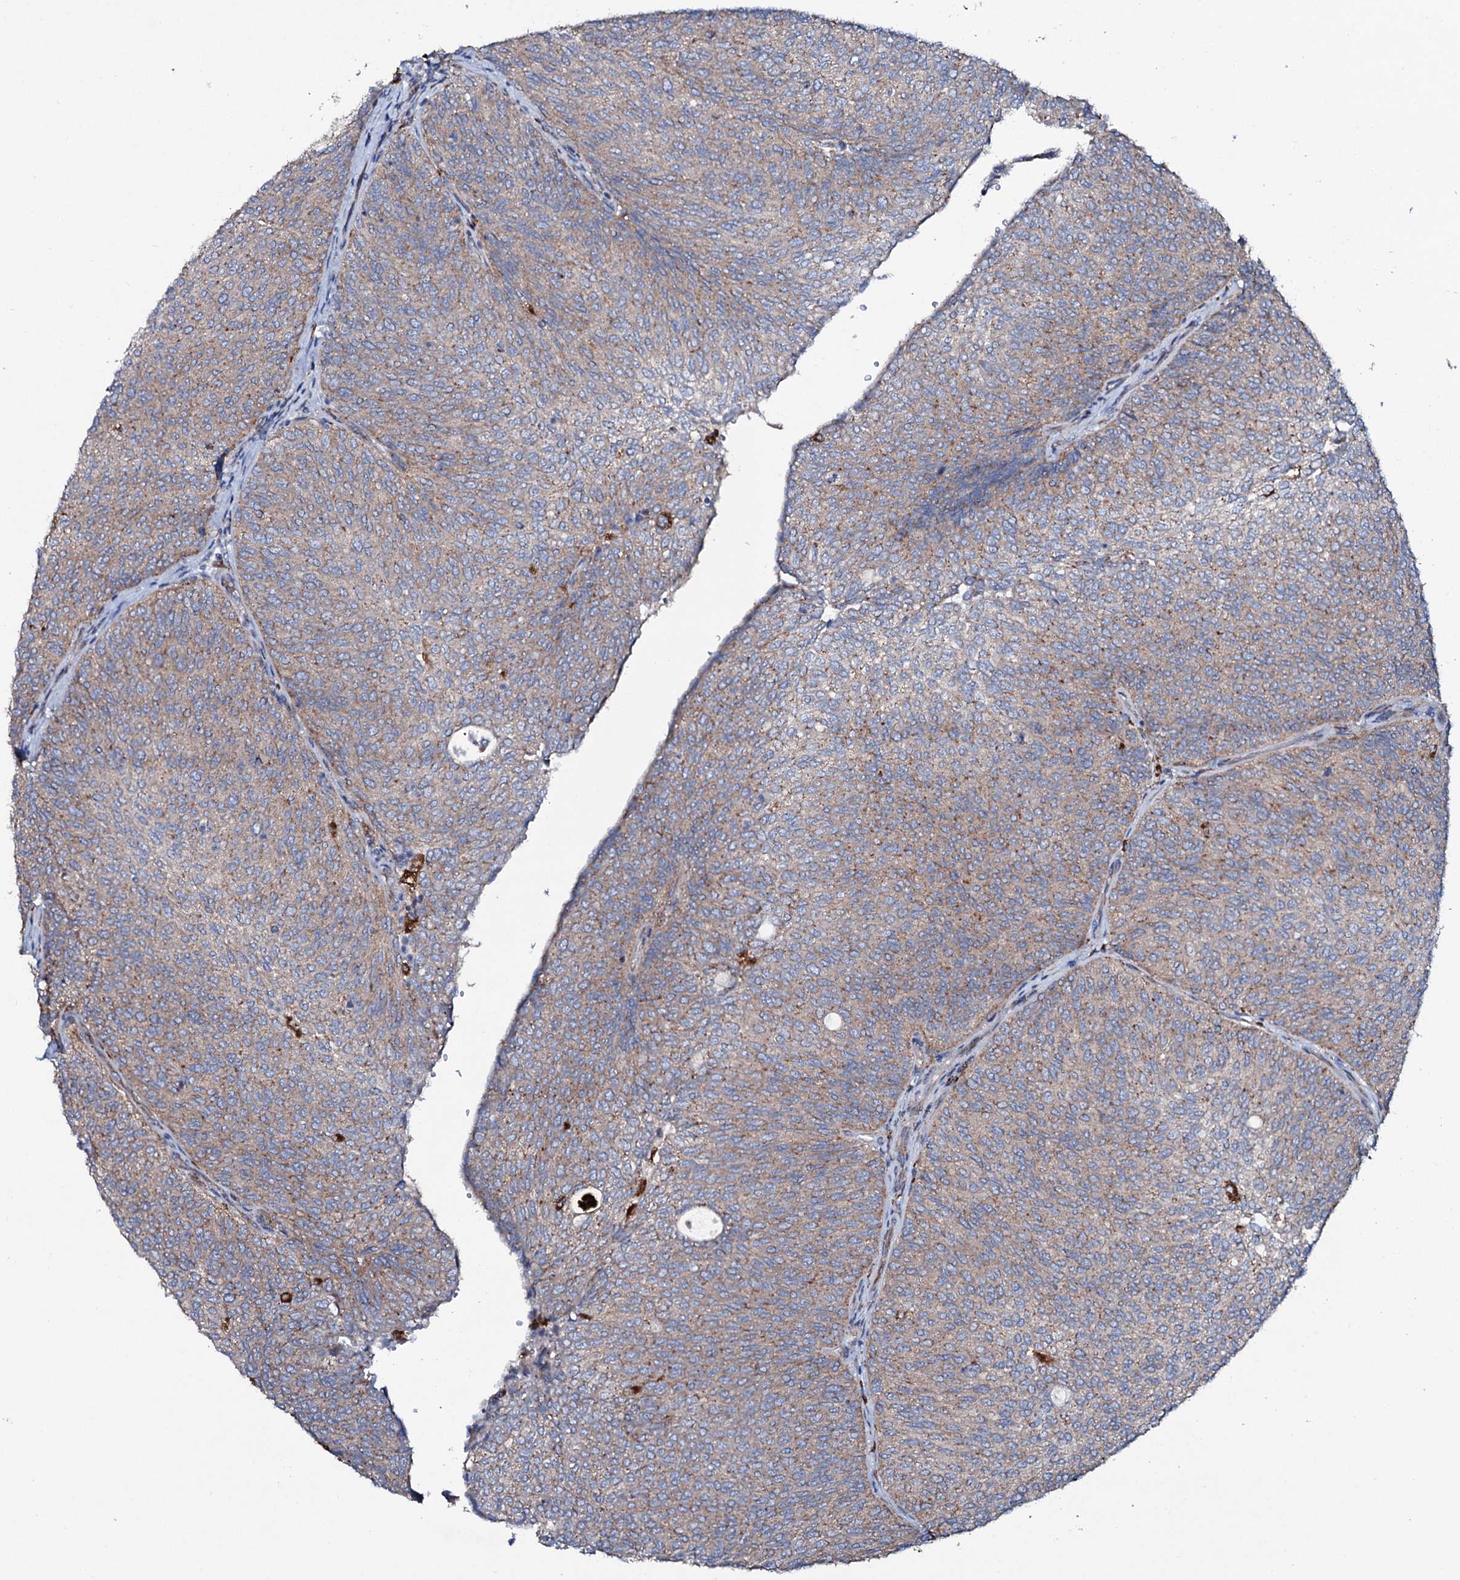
{"staining": {"intensity": "weak", "quantity": ">75%", "location": "cytoplasmic/membranous"}, "tissue": "urothelial cancer", "cell_type": "Tumor cells", "image_type": "cancer", "snomed": [{"axis": "morphology", "description": "Urothelial carcinoma, Low grade"}, {"axis": "topography", "description": "Urinary bladder"}], "caption": "A high-resolution photomicrograph shows immunohistochemistry staining of low-grade urothelial carcinoma, which reveals weak cytoplasmic/membranous staining in about >75% of tumor cells.", "gene": "P2RX4", "patient": {"sex": "female", "age": 79}}